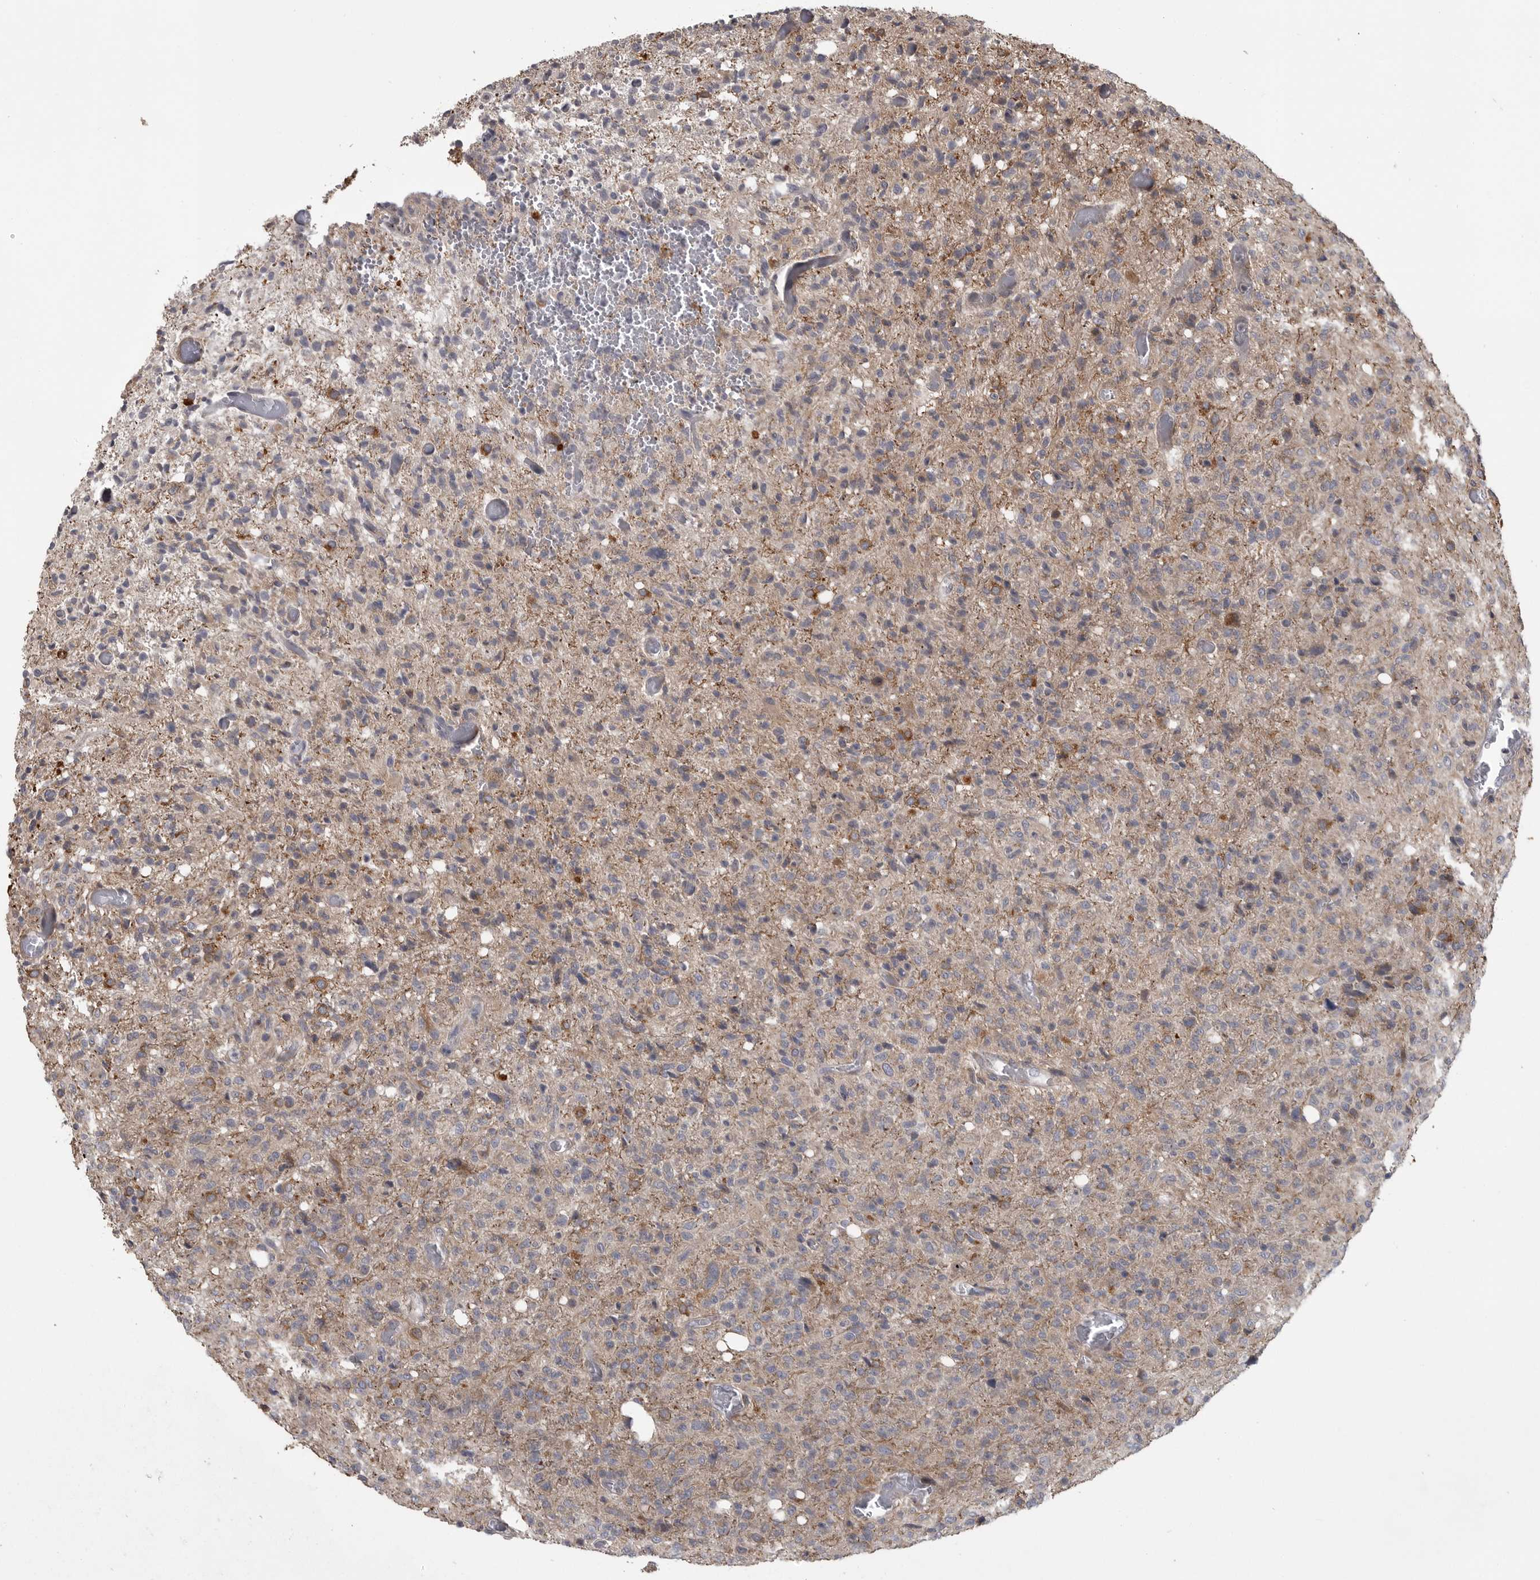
{"staining": {"intensity": "moderate", "quantity": "<25%", "location": "cytoplasmic/membranous"}, "tissue": "glioma", "cell_type": "Tumor cells", "image_type": "cancer", "snomed": [{"axis": "morphology", "description": "Glioma, malignant, High grade"}, {"axis": "topography", "description": "Brain"}], "caption": "A low amount of moderate cytoplasmic/membranous expression is present in about <25% of tumor cells in high-grade glioma (malignant) tissue. (DAB (3,3'-diaminobenzidine) IHC with brightfield microscopy, high magnification).", "gene": "ZNRF1", "patient": {"sex": "female", "age": 57}}